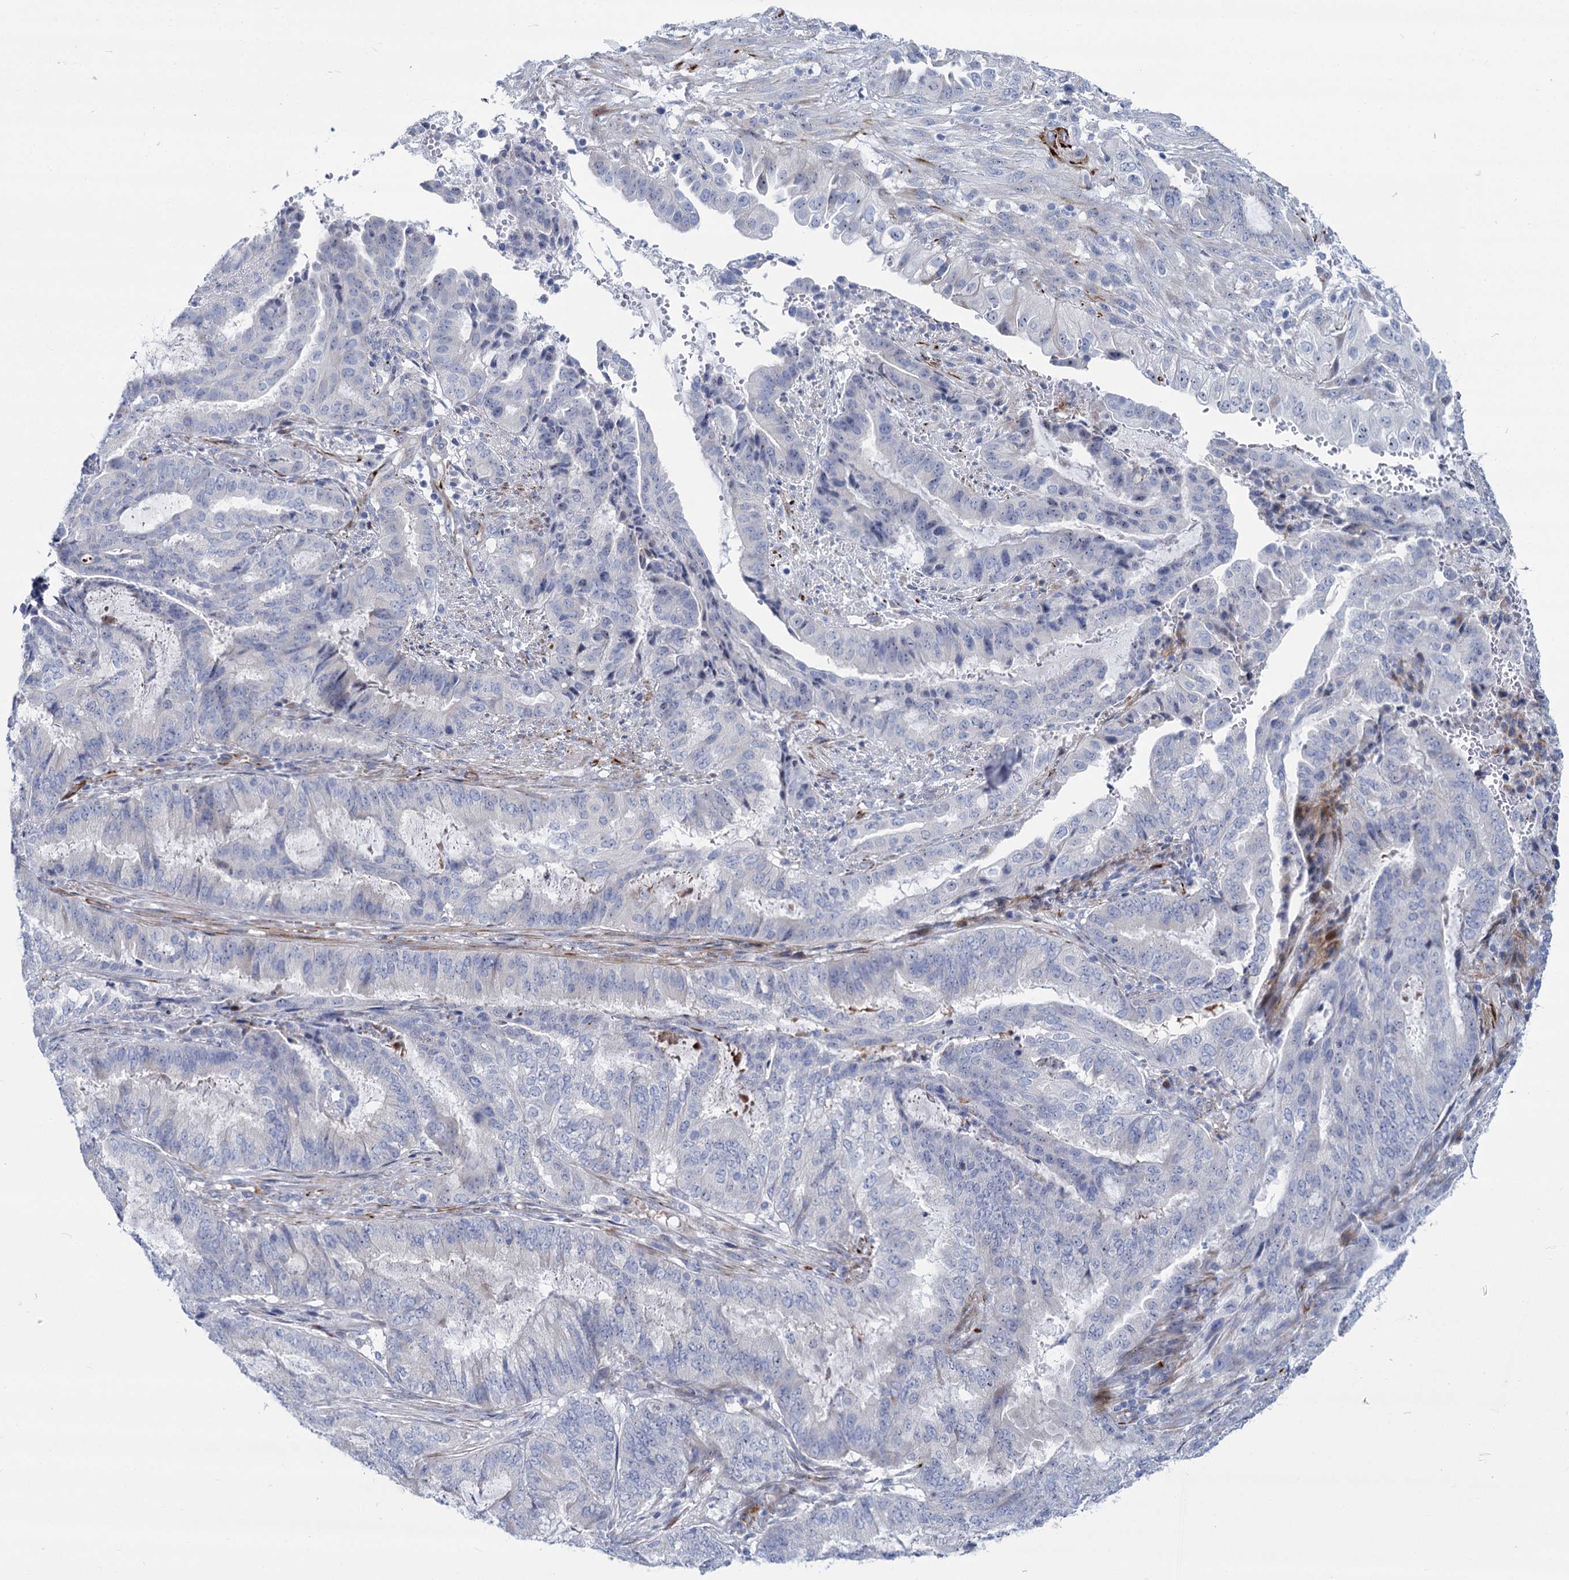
{"staining": {"intensity": "negative", "quantity": "none", "location": "none"}, "tissue": "endometrial cancer", "cell_type": "Tumor cells", "image_type": "cancer", "snomed": [{"axis": "morphology", "description": "Adenocarcinoma, NOS"}, {"axis": "topography", "description": "Endometrium"}], "caption": "DAB (3,3'-diaminobenzidine) immunohistochemical staining of human endometrial cancer (adenocarcinoma) exhibits no significant staining in tumor cells. (DAB IHC with hematoxylin counter stain).", "gene": "SH3TC2", "patient": {"sex": "female", "age": 51}}